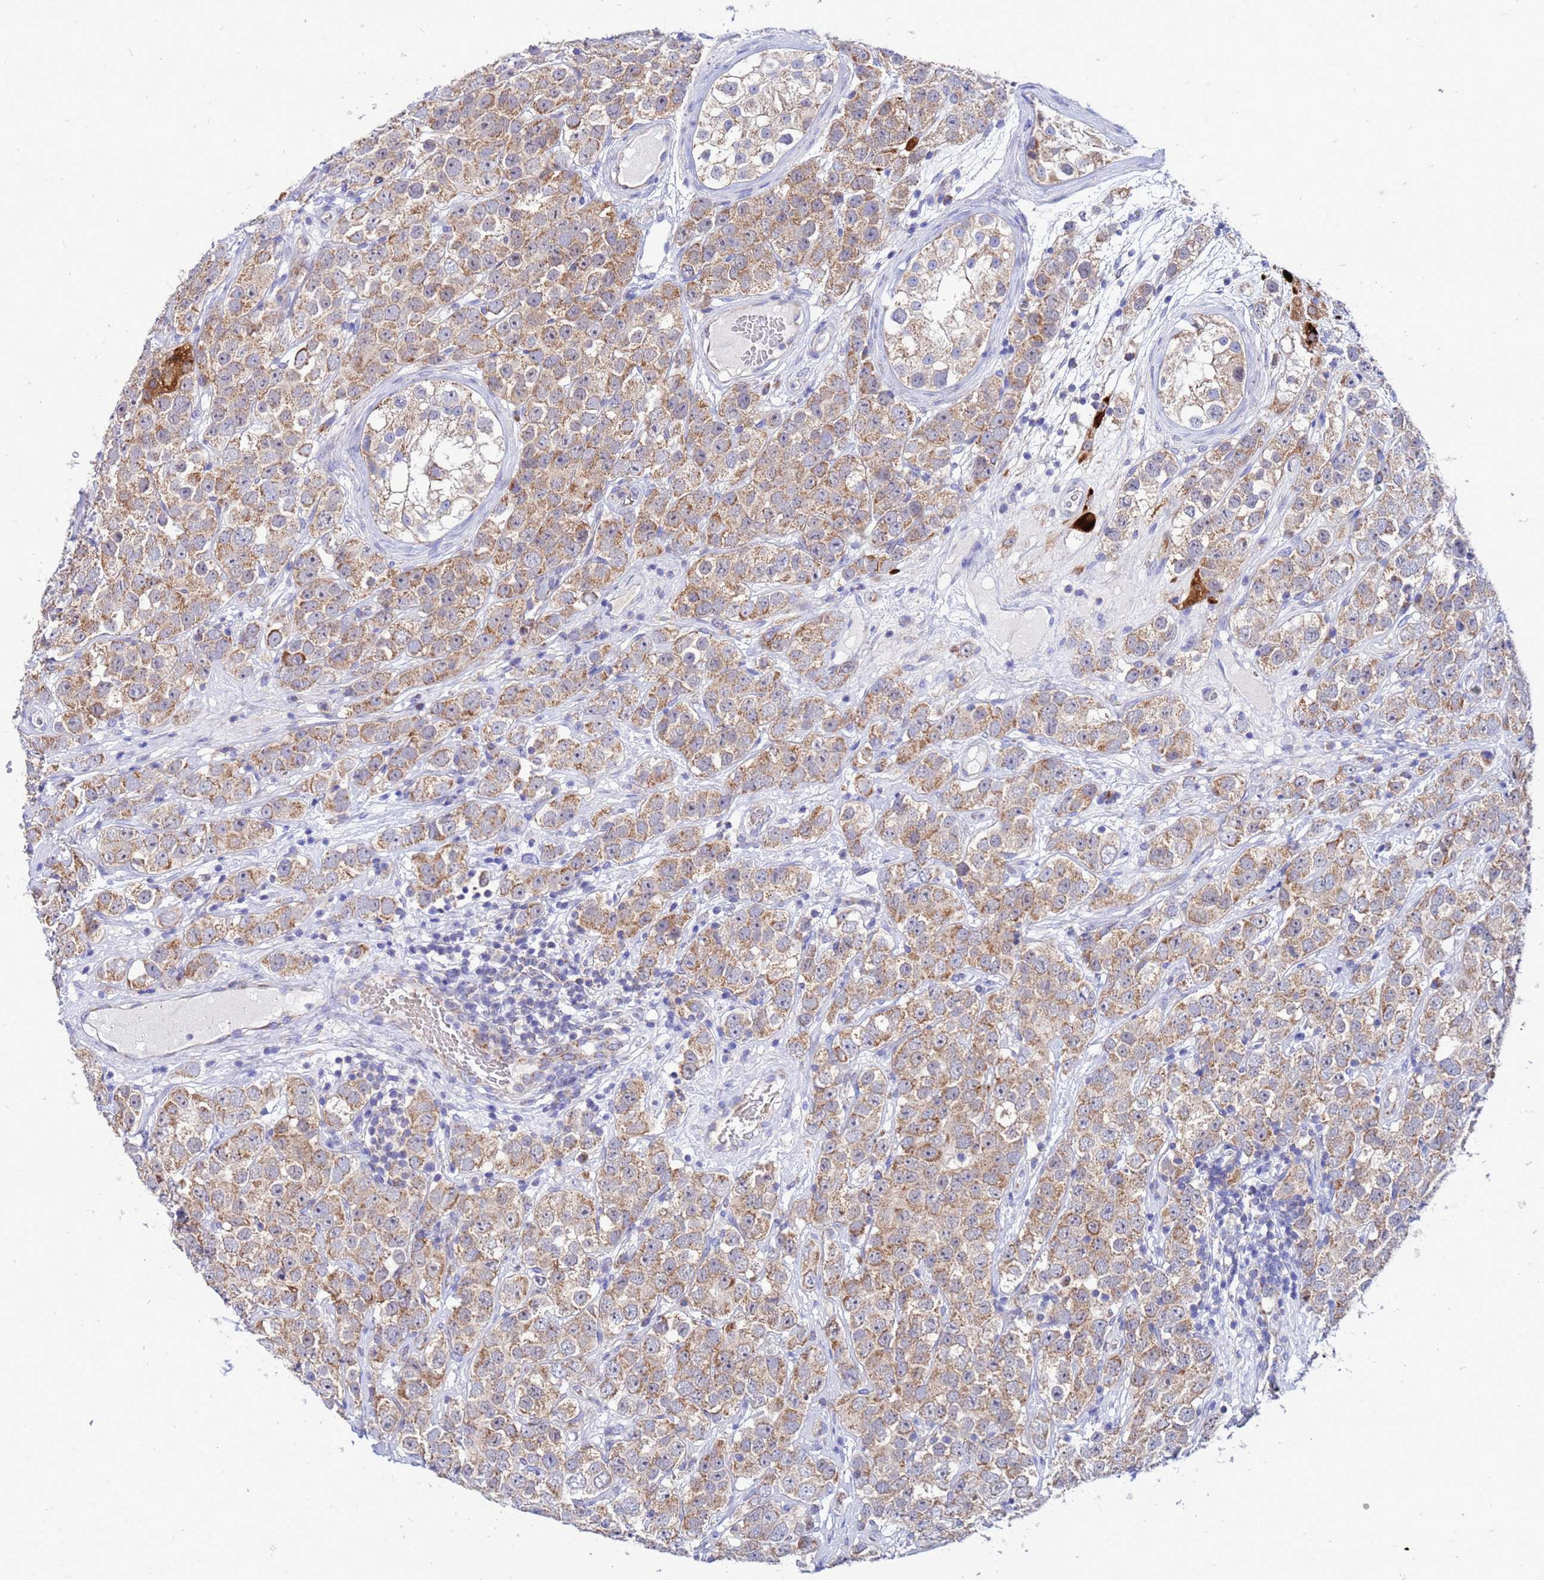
{"staining": {"intensity": "moderate", "quantity": ">75%", "location": "cytoplasmic/membranous"}, "tissue": "testis cancer", "cell_type": "Tumor cells", "image_type": "cancer", "snomed": [{"axis": "morphology", "description": "Seminoma, NOS"}, {"axis": "topography", "description": "Testis"}], "caption": "IHC photomicrograph of neoplastic tissue: testis cancer stained using IHC reveals medium levels of moderate protein expression localized specifically in the cytoplasmic/membranous of tumor cells, appearing as a cytoplasmic/membranous brown color.", "gene": "FAHD2A", "patient": {"sex": "male", "age": 28}}